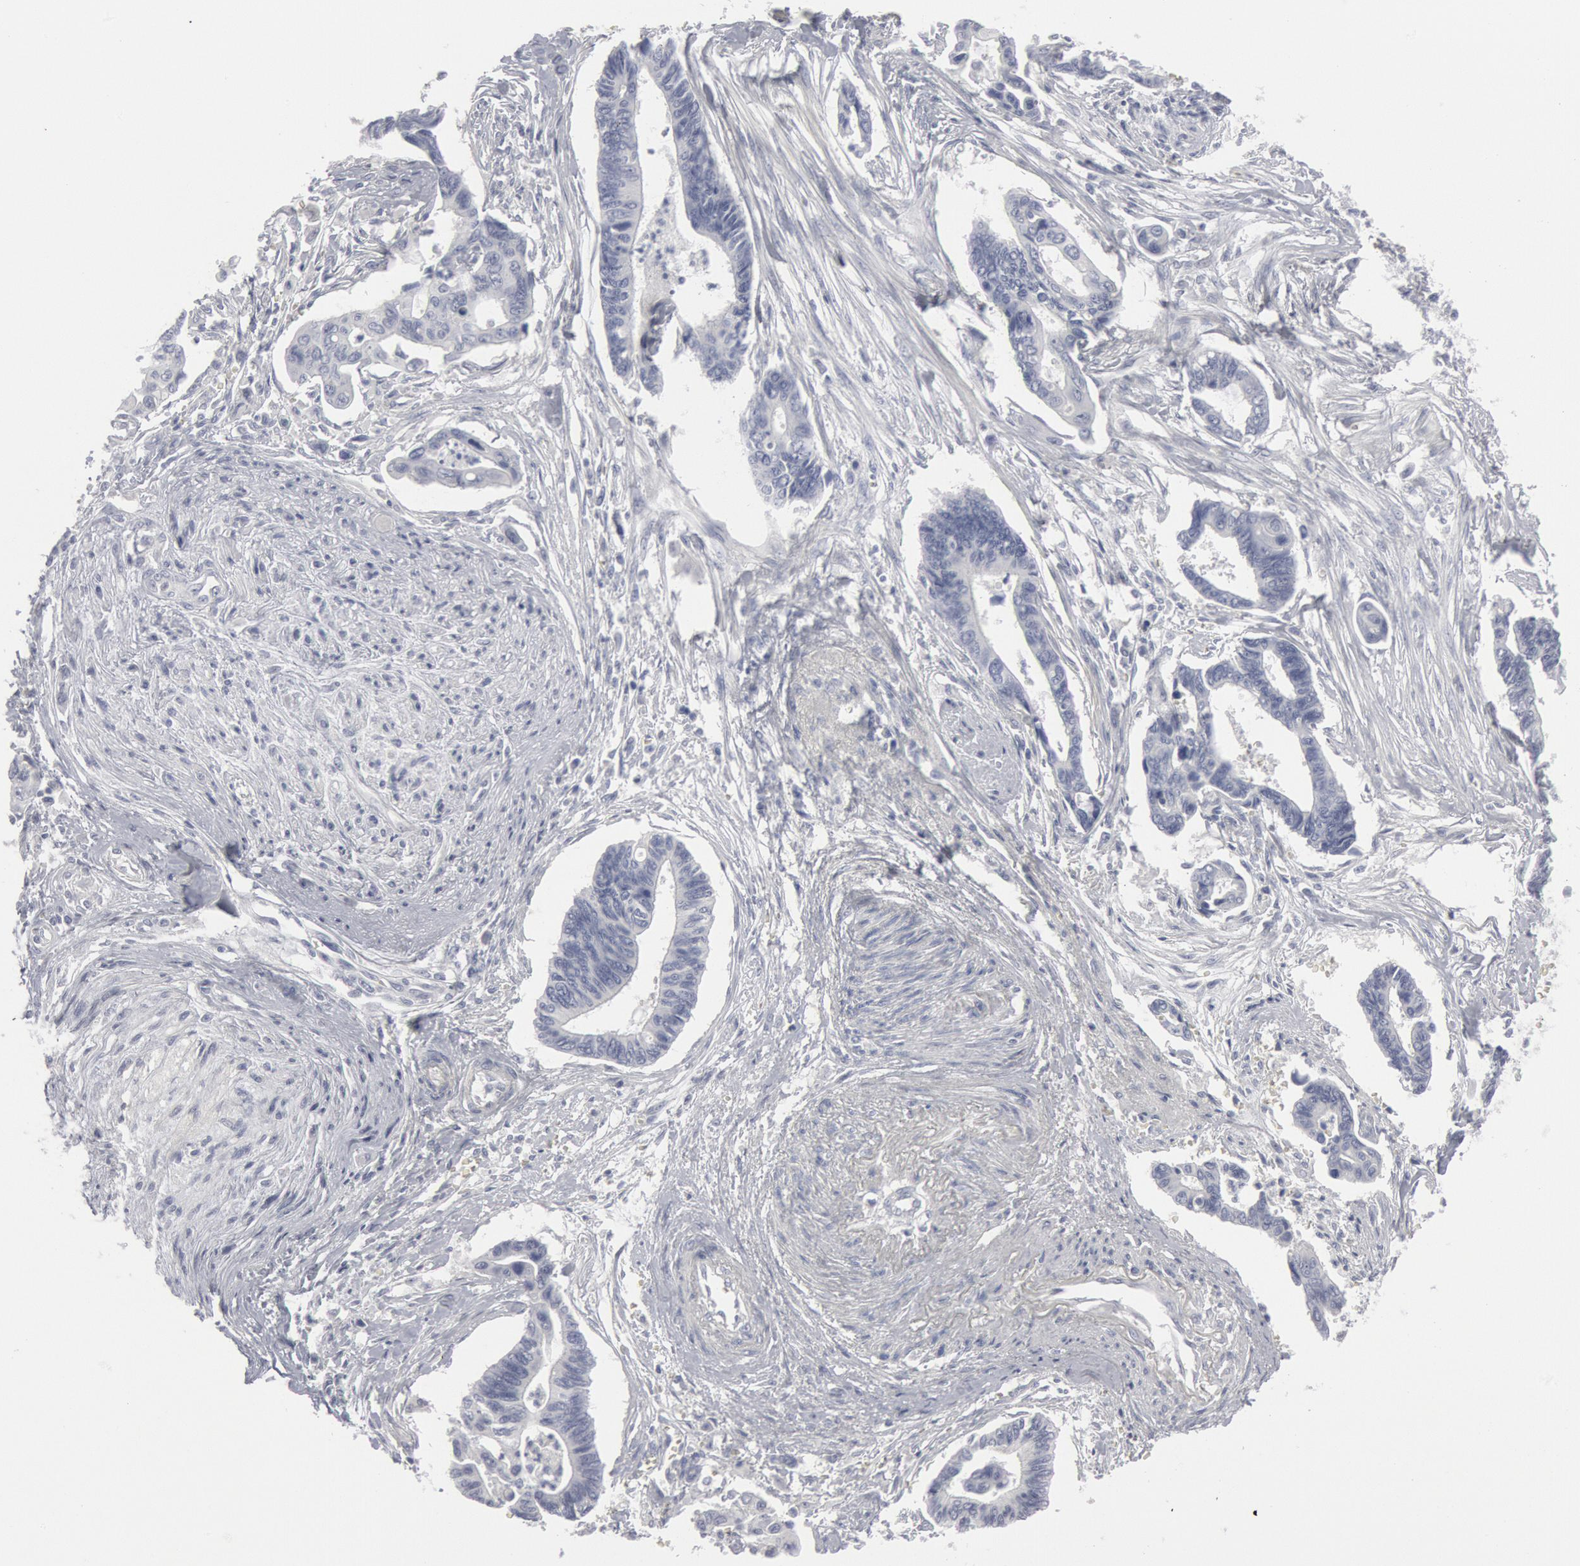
{"staining": {"intensity": "negative", "quantity": "none", "location": "none"}, "tissue": "pancreatic cancer", "cell_type": "Tumor cells", "image_type": "cancer", "snomed": [{"axis": "morphology", "description": "Adenocarcinoma, NOS"}, {"axis": "topography", "description": "Pancreas"}], "caption": "Tumor cells show no significant expression in pancreatic cancer (adenocarcinoma).", "gene": "DMC1", "patient": {"sex": "female", "age": 70}}